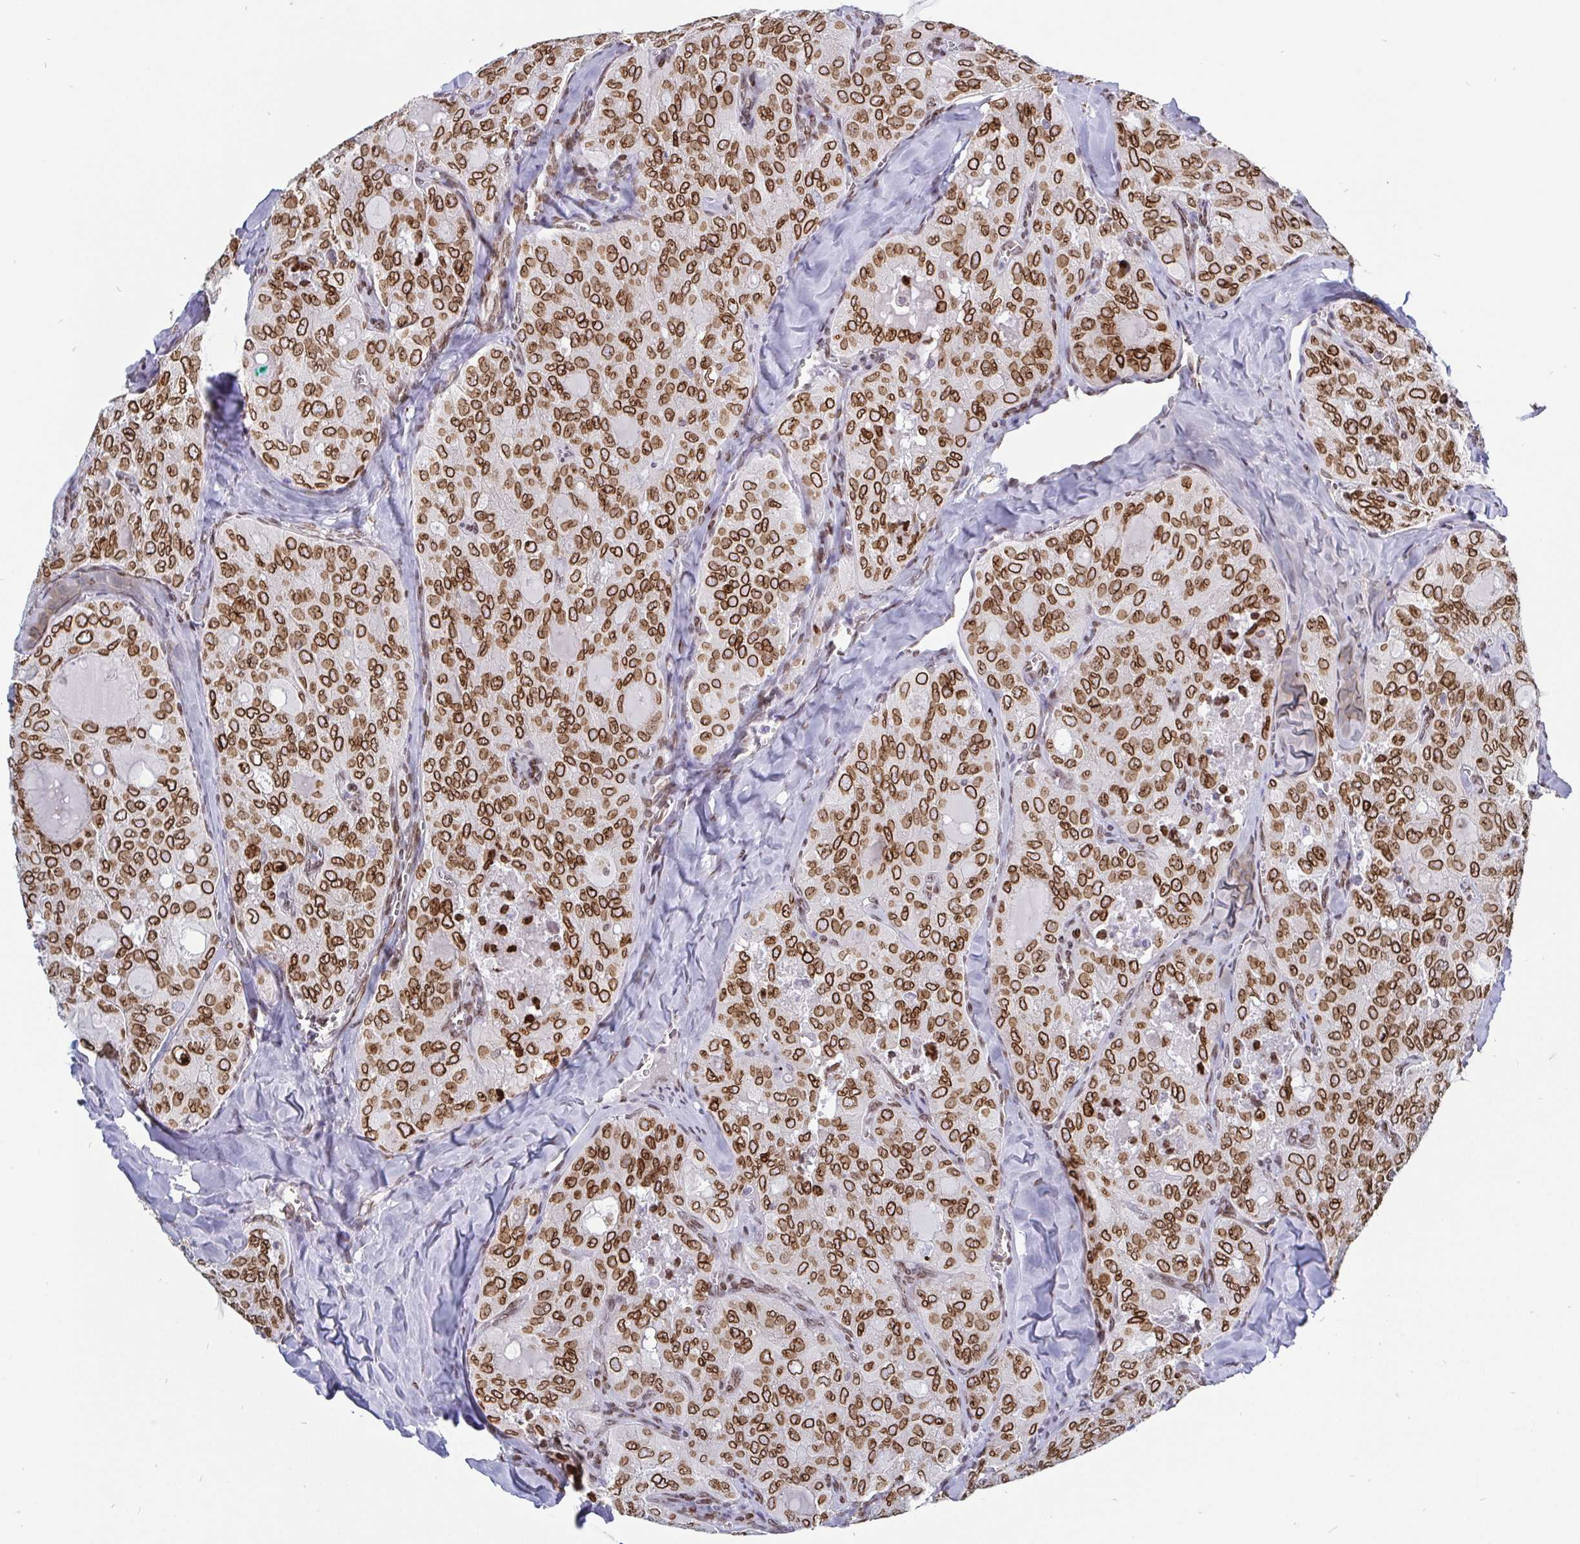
{"staining": {"intensity": "strong", "quantity": ">75%", "location": "cytoplasmic/membranous,nuclear"}, "tissue": "thyroid cancer", "cell_type": "Tumor cells", "image_type": "cancer", "snomed": [{"axis": "morphology", "description": "Follicular adenoma carcinoma, NOS"}, {"axis": "topography", "description": "Thyroid gland"}], "caption": "A photomicrograph of thyroid cancer stained for a protein exhibits strong cytoplasmic/membranous and nuclear brown staining in tumor cells.", "gene": "EMD", "patient": {"sex": "male", "age": 75}}